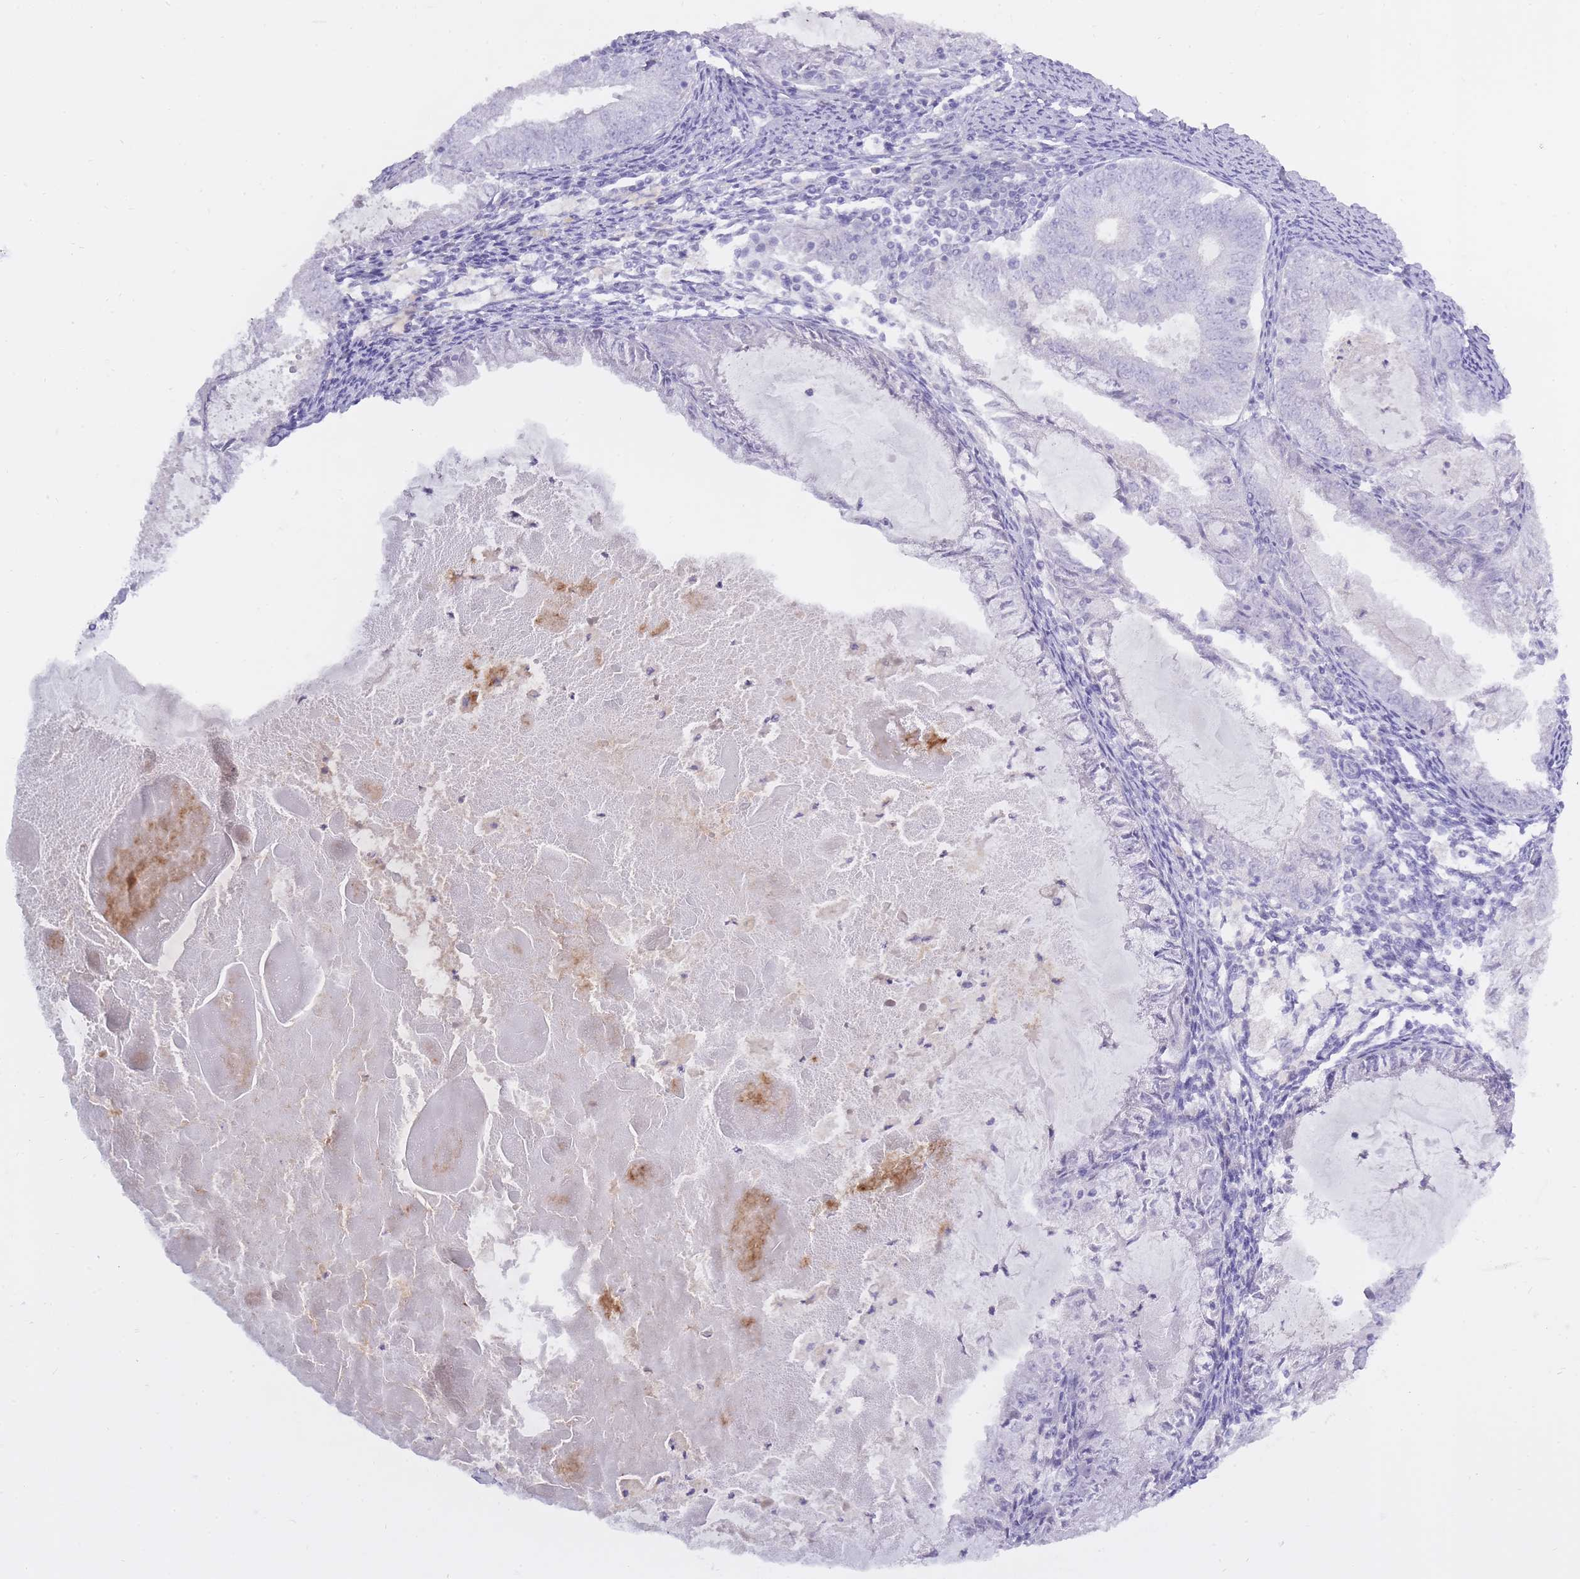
{"staining": {"intensity": "negative", "quantity": "none", "location": "none"}, "tissue": "endometrial cancer", "cell_type": "Tumor cells", "image_type": "cancer", "snomed": [{"axis": "morphology", "description": "Adenocarcinoma, NOS"}, {"axis": "topography", "description": "Endometrium"}], "caption": "An immunohistochemistry (IHC) photomicrograph of endometrial cancer (adenocarcinoma) is shown. There is no staining in tumor cells of endometrial cancer (adenocarcinoma). Brightfield microscopy of IHC stained with DAB (3,3'-diaminobenzidine) (brown) and hematoxylin (blue), captured at high magnification.", "gene": "BDKRB2", "patient": {"sex": "female", "age": 57}}